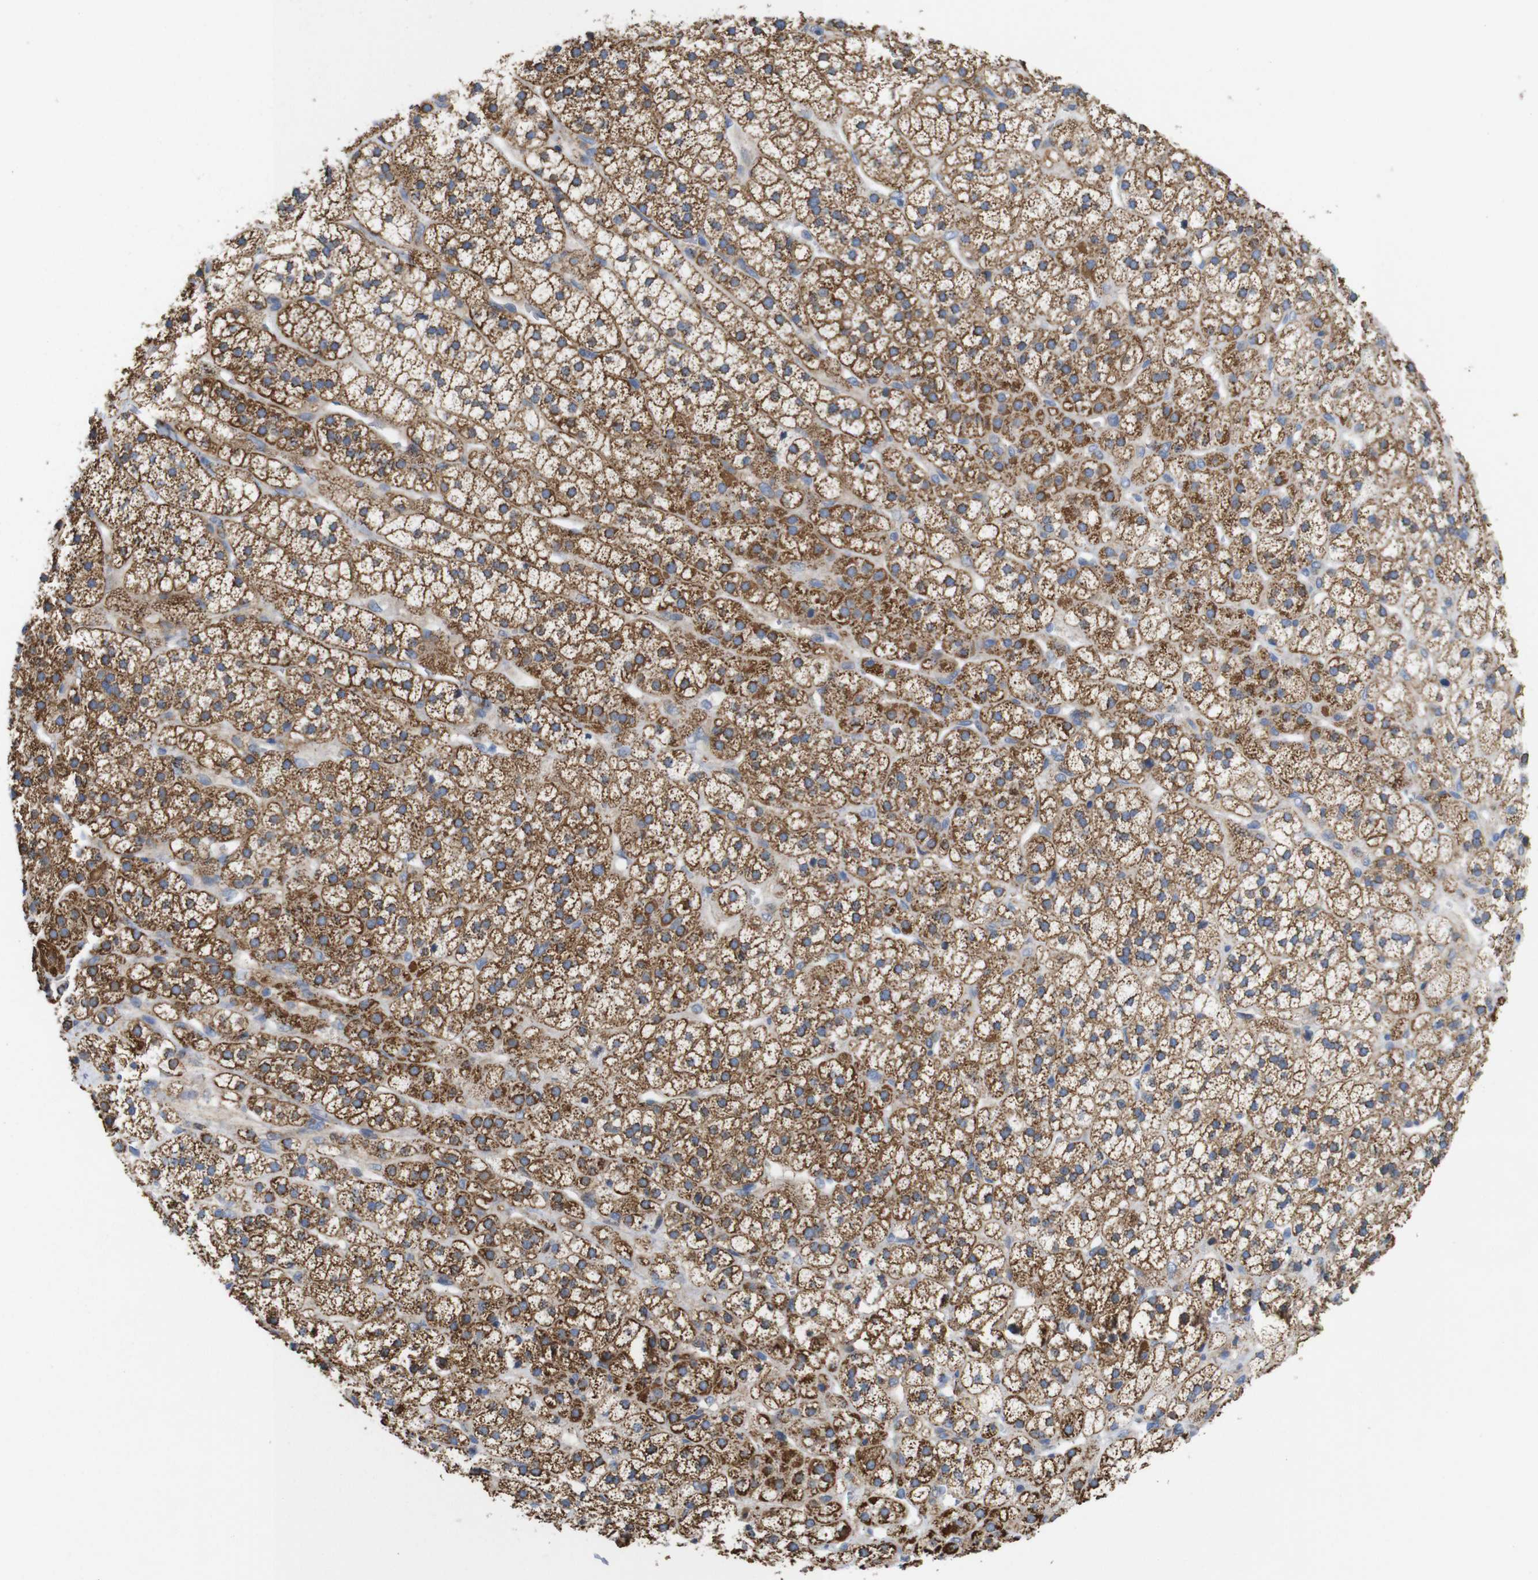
{"staining": {"intensity": "moderate", "quantity": ">75%", "location": "cytoplasmic/membranous"}, "tissue": "adrenal gland", "cell_type": "Glandular cells", "image_type": "normal", "snomed": [{"axis": "morphology", "description": "Normal tissue, NOS"}, {"axis": "topography", "description": "Adrenal gland"}], "caption": "Immunohistochemistry (IHC) of normal adrenal gland reveals medium levels of moderate cytoplasmic/membranous positivity in about >75% of glandular cells.", "gene": "FAM171B", "patient": {"sex": "male", "age": 56}}